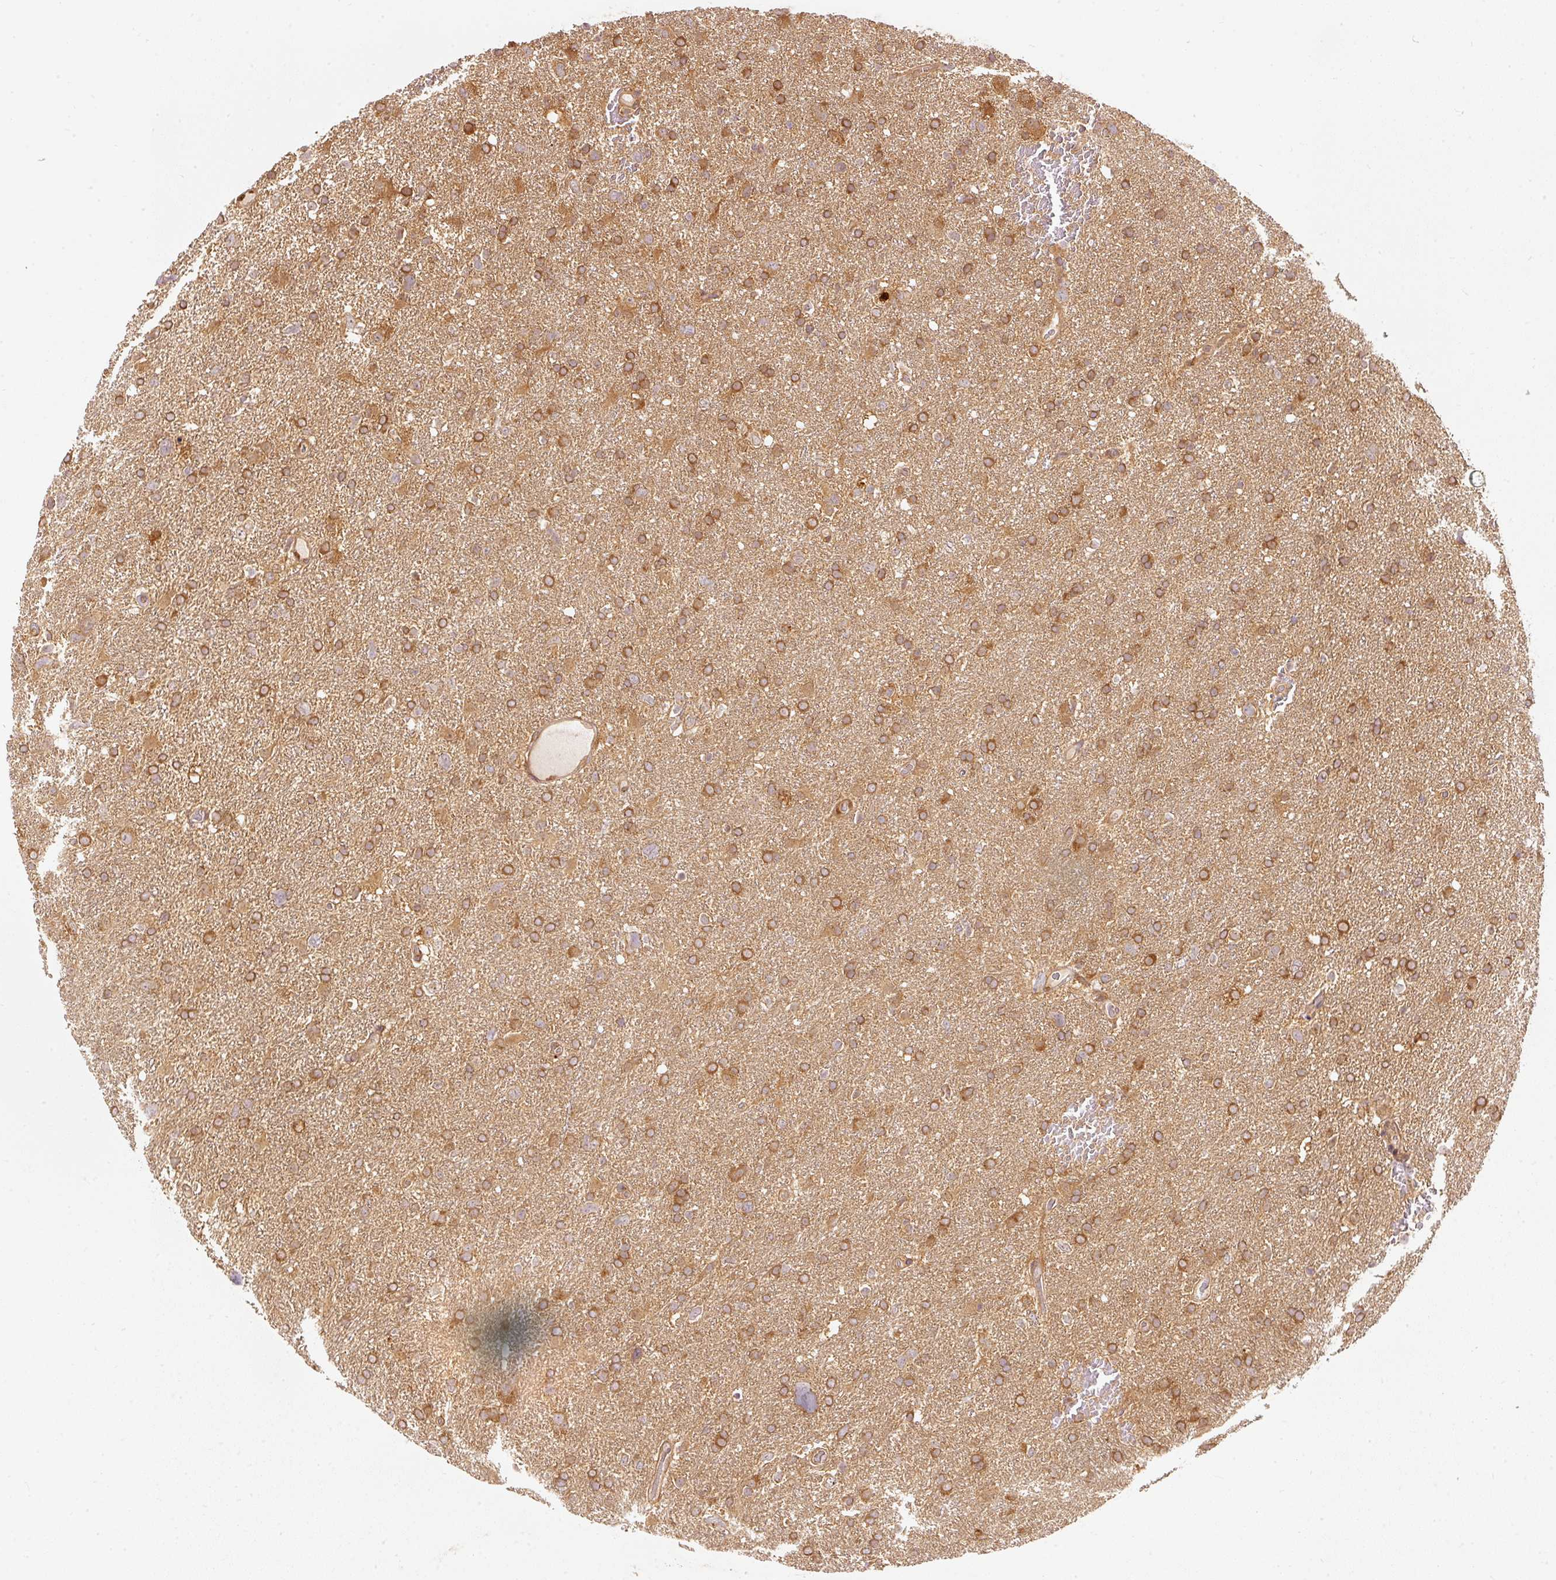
{"staining": {"intensity": "moderate", "quantity": ">75%", "location": "cytoplasmic/membranous"}, "tissue": "glioma", "cell_type": "Tumor cells", "image_type": "cancer", "snomed": [{"axis": "morphology", "description": "Glioma, malignant, High grade"}, {"axis": "topography", "description": "Brain"}], "caption": "Brown immunohistochemical staining in glioma demonstrates moderate cytoplasmic/membranous staining in about >75% of tumor cells.", "gene": "EIF3B", "patient": {"sex": "male", "age": 61}}